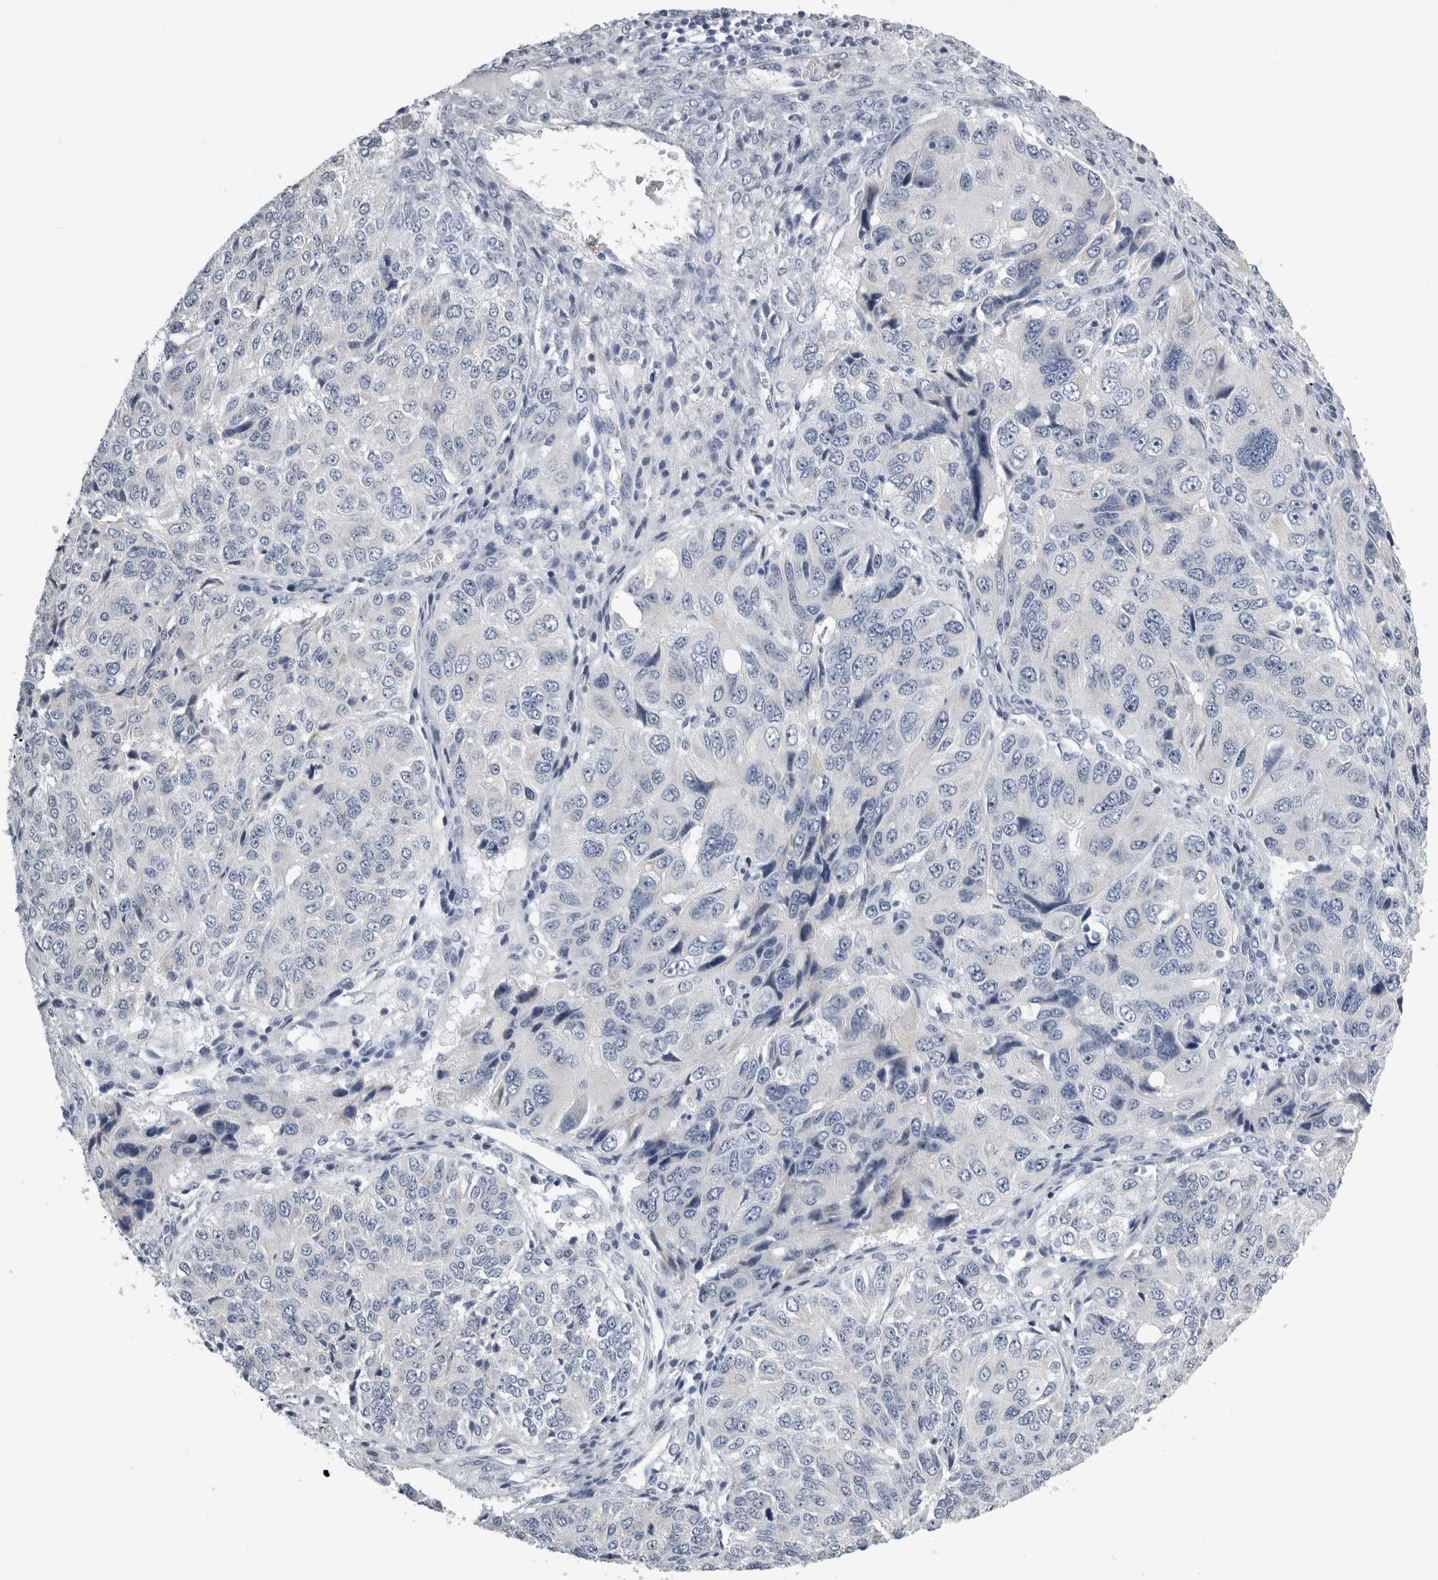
{"staining": {"intensity": "negative", "quantity": "none", "location": "none"}, "tissue": "ovarian cancer", "cell_type": "Tumor cells", "image_type": "cancer", "snomed": [{"axis": "morphology", "description": "Carcinoma, endometroid"}, {"axis": "topography", "description": "Ovary"}], "caption": "This is an immunohistochemistry photomicrograph of human ovarian cancer (endometroid carcinoma). There is no expression in tumor cells.", "gene": "ALDH8A1", "patient": {"sex": "female", "age": 51}}